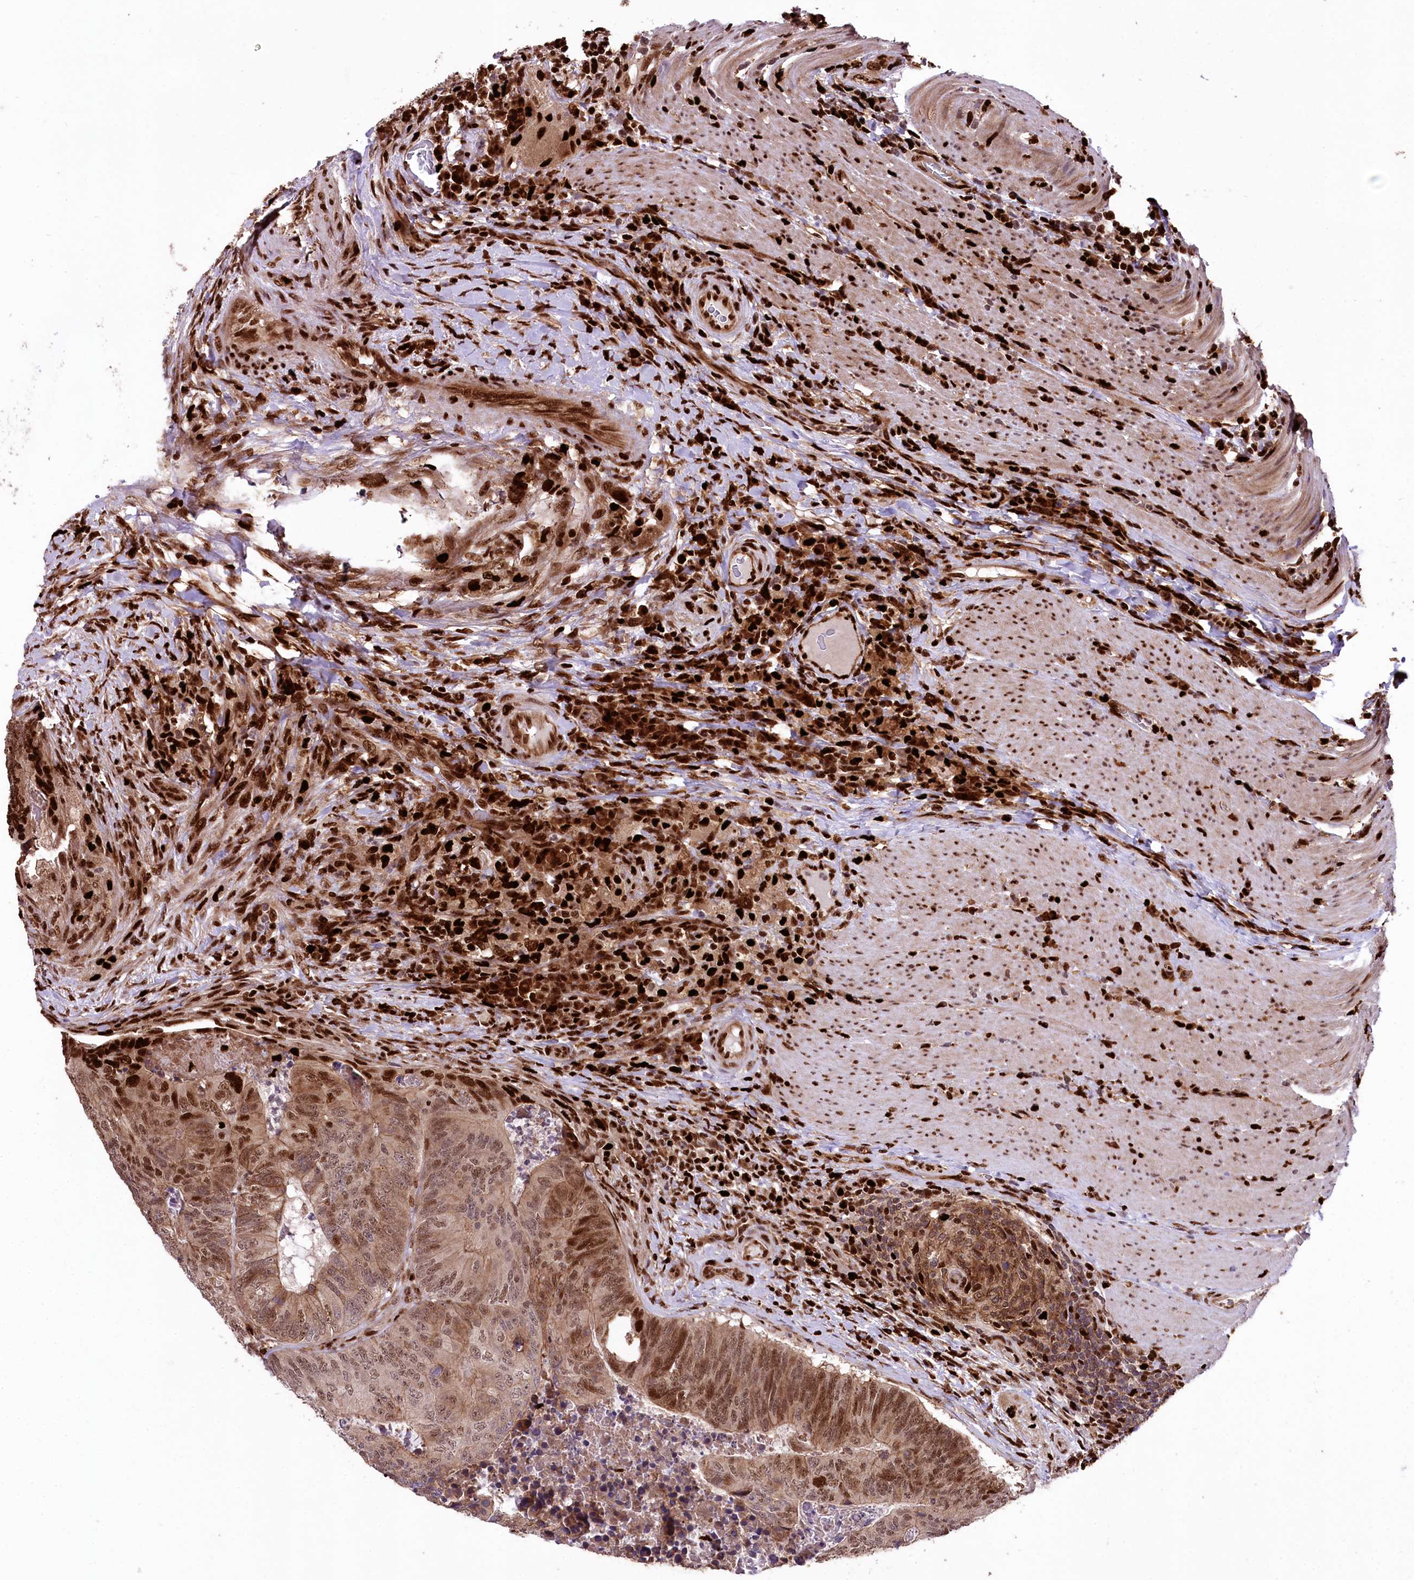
{"staining": {"intensity": "moderate", "quantity": ">75%", "location": "cytoplasmic/membranous,nuclear"}, "tissue": "colorectal cancer", "cell_type": "Tumor cells", "image_type": "cancer", "snomed": [{"axis": "morphology", "description": "Adenocarcinoma, NOS"}, {"axis": "topography", "description": "Colon"}], "caption": "An image of colorectal cancer stained for a protein exhibits moderate cytoplasmic/membranous and nuclear brown staining in tumor cells.", "gene": "FIGN", "patient": {"sex": "female", "age": 67}}